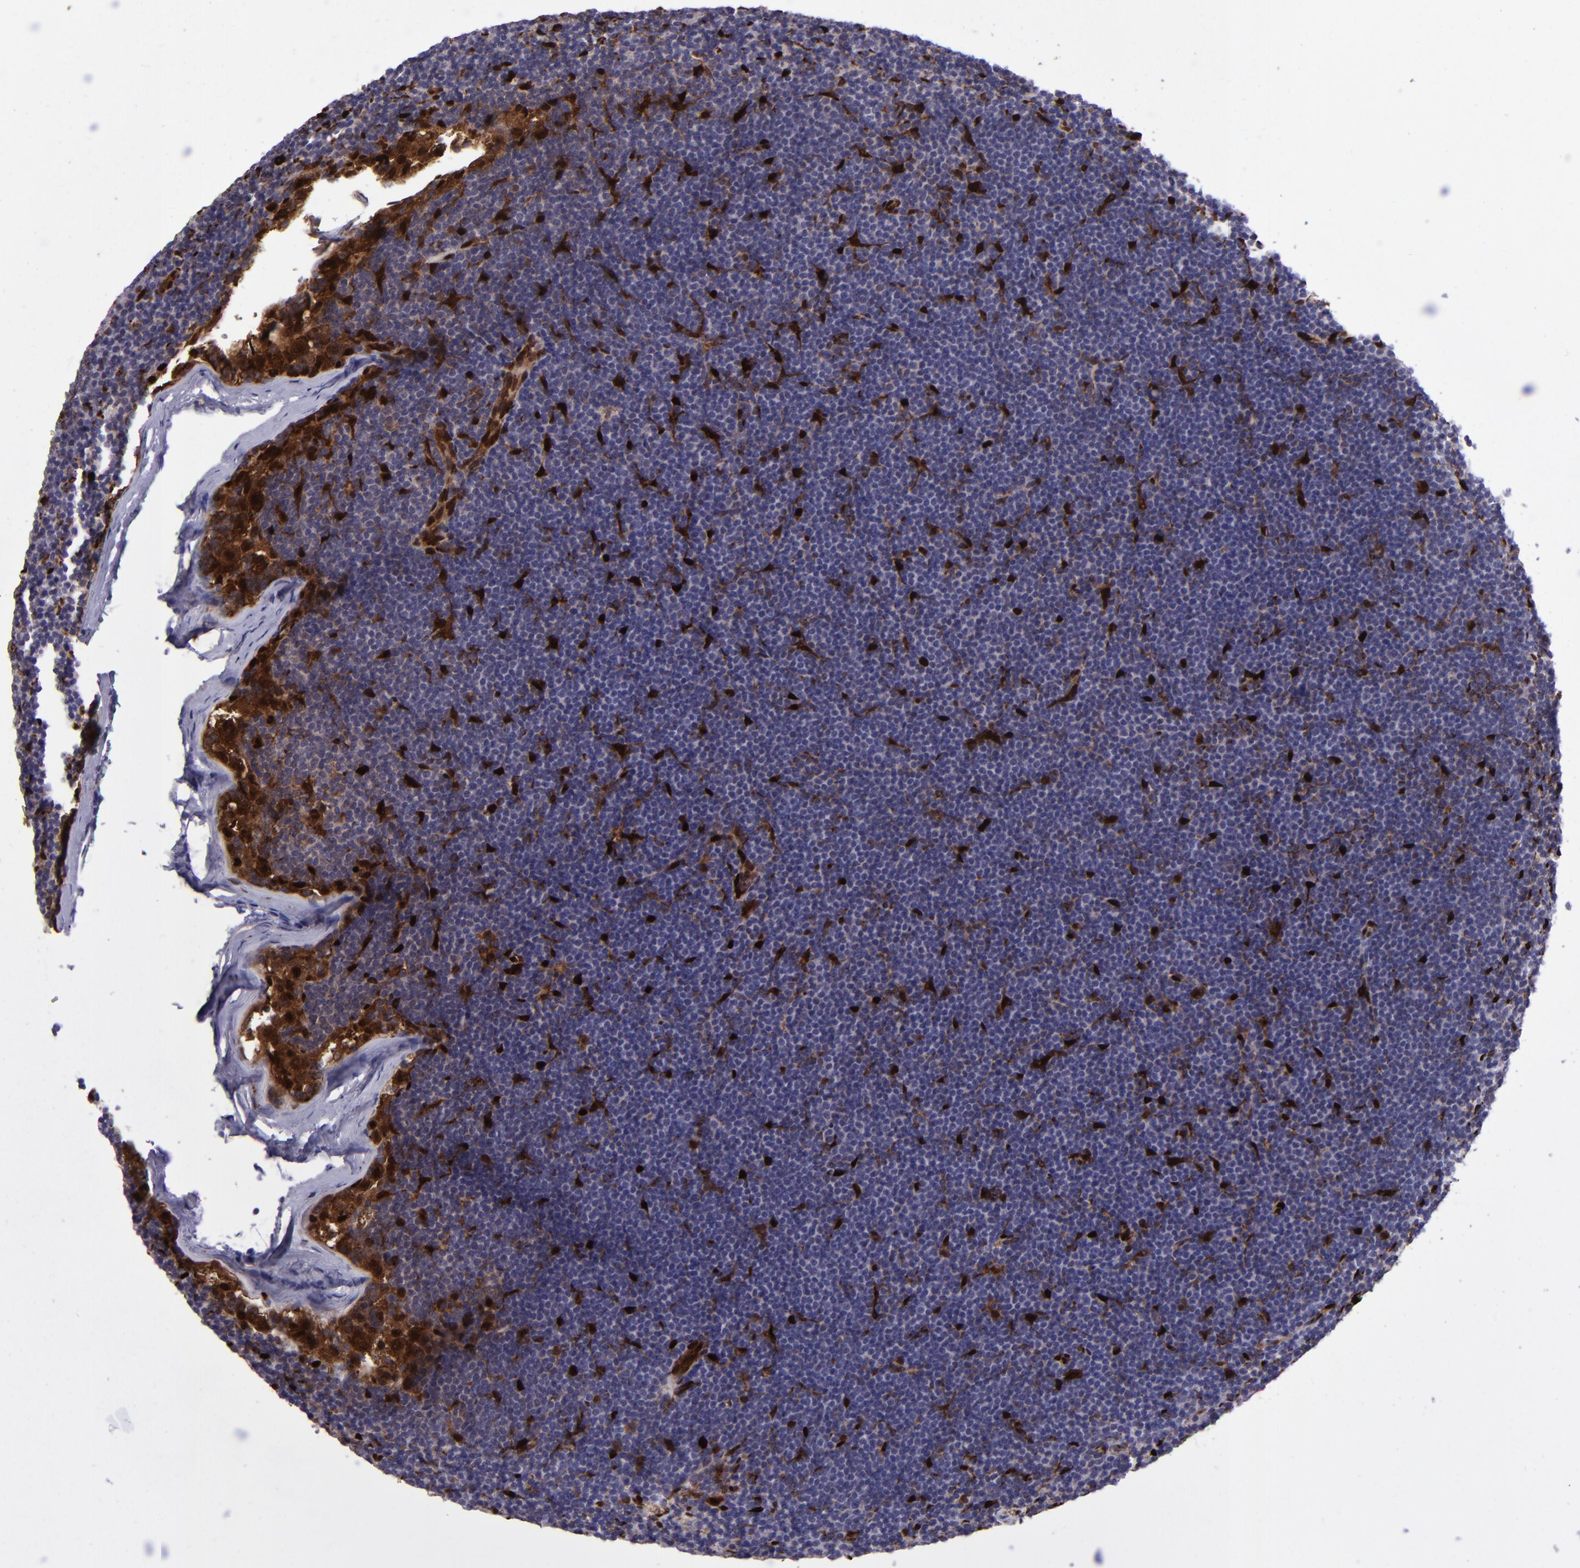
{"staining": {"intensity": "strong", "quantity": "<25%", "location": "cytoplasmic/membranous,nuclear"}, "tissue": "lymphoma", "cell_type": "Tumor cells", "image_type": "cancer", "snomed": [{"axis": "morphology", "description": "Malignant lymphoma, non-Hodgkin's type, Low grade"}, {"axis": "topography", "description": "Lymph node"}], "caption": "A brown stain highlights strong cytoplasmic/membranous and nuclear staining of a protein in human malignant lymphoma, non-Hodgkin's type (low-grade) tumor cells.", "gene": "TYMP", "patient": {"sex": "female", "age": 73}}